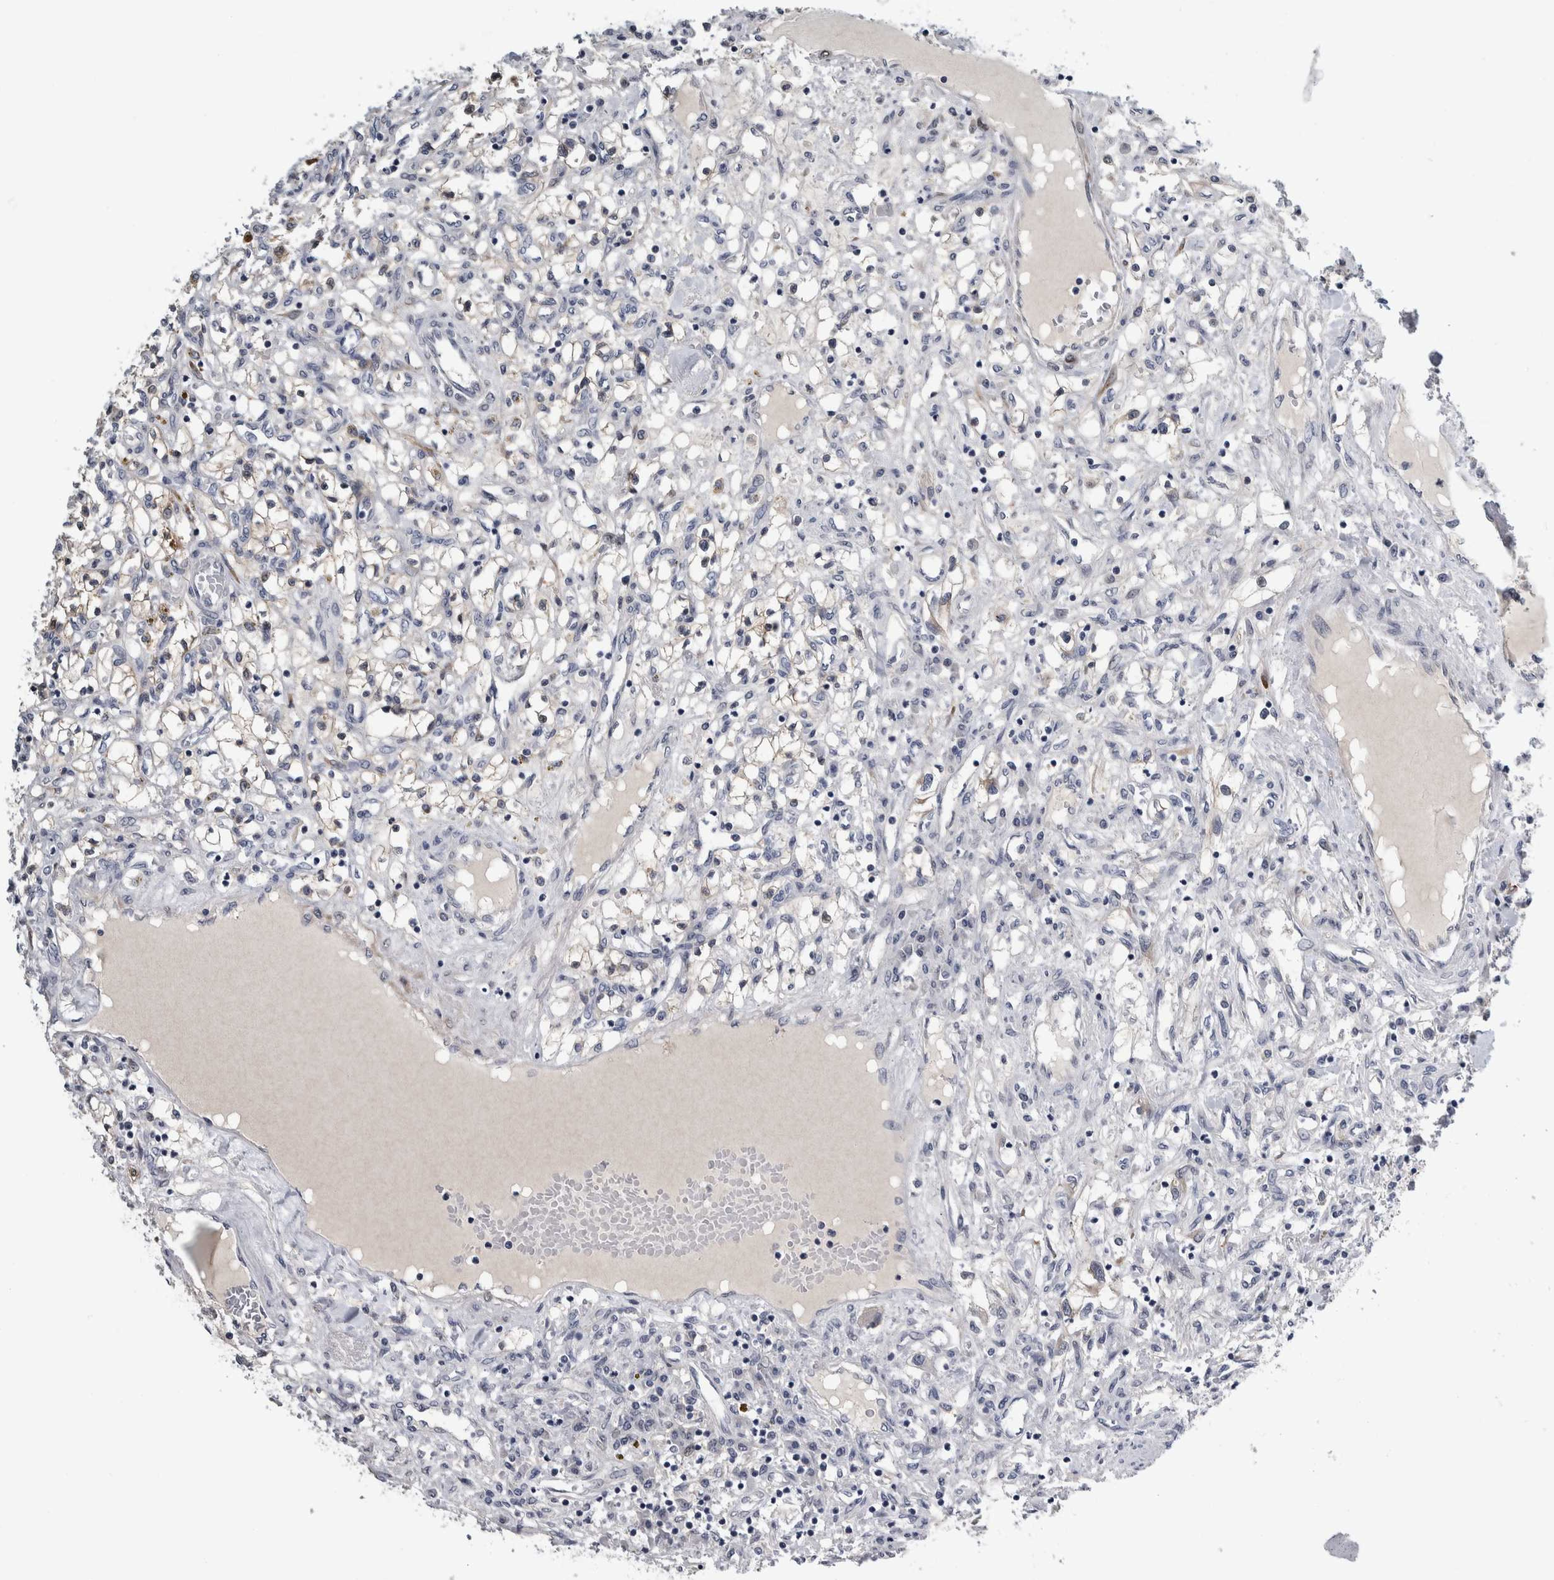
{"staining": {"intensity": "weak", "quantity": "<25%", "location": "cytoplasmic/membranous"}, "tissue": "renal cancer", "cell_type": "Tumor cells", "image_type": "cancer", "snomed": [{"axis": "morphology", "description": "Adenocarcinoma, NOS"}, {"axis": "topography", "description": "Kidney"}], "caption": "IHC of adenocarcinoma (renal) shows no expression in tumor cells. Brightfield microscopy of immunohistochemistry stained with DAB (brown) and hematoxylin (blue), captured at high magnification.", "gene": "COL14A1", "patient": {"sex": "male", "age": 68}}